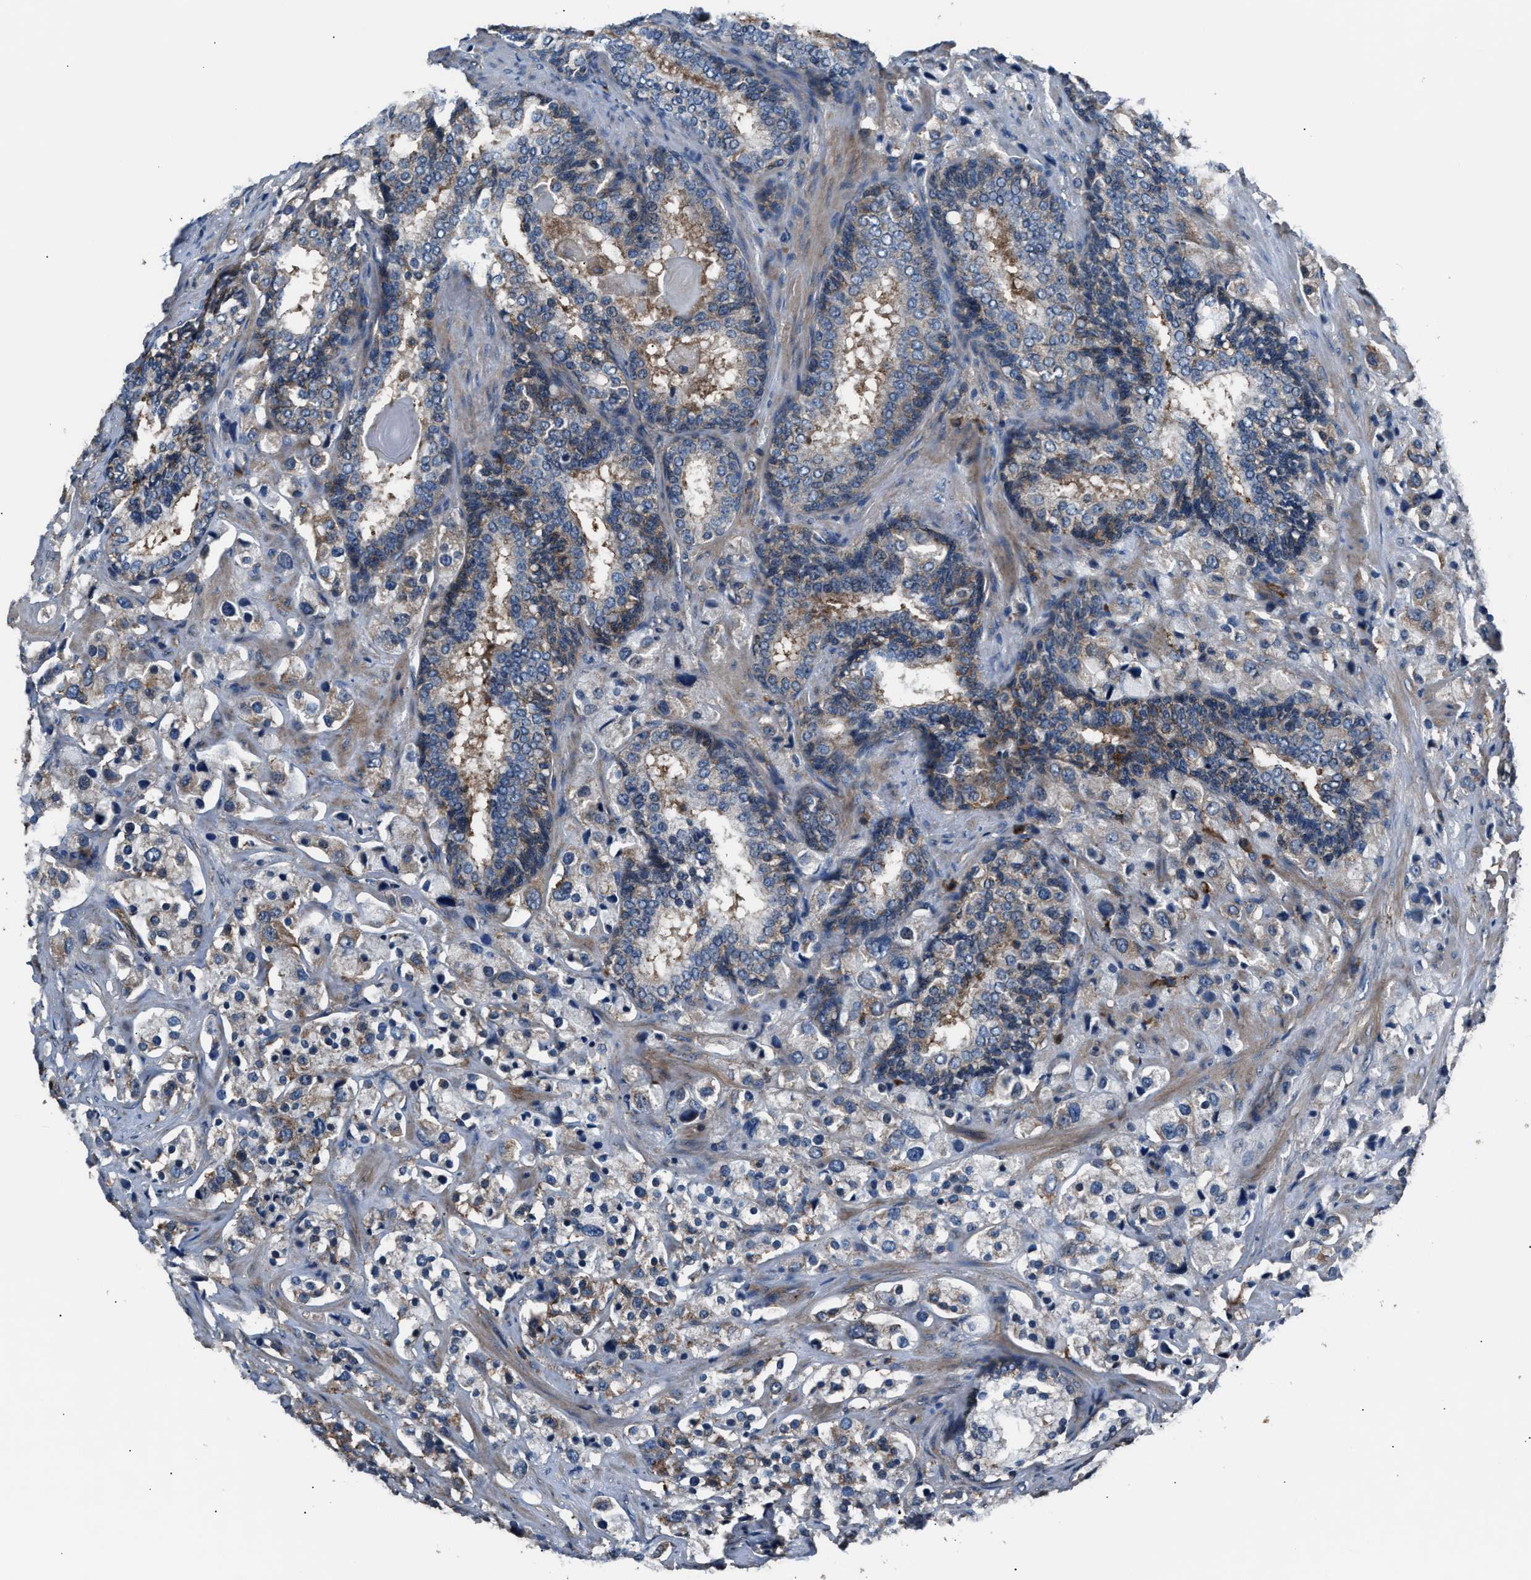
{"staining": {"intensity": "moderate", "quantity": "<25%", "location": "cytoplasmic/membranous"}, "tissue": "prostate cancer", "cell_type": "Tumor cells", "image_type": "cancer", "snomed": [{"axis": "morphology", "description": "Adenocarcinoma, Medium grade"}, {"axis": "topography", "description": "Prostate"}], "caption": "Immunohistochemical staining of prostate adenocarcinoma (medium-grade) exhibits moderate cytoplasmic/membranous protein expression in approximately <25% of tumor cells.", "gene": "IMPDH2", "patient": {"sex": "male", "age": 70}}